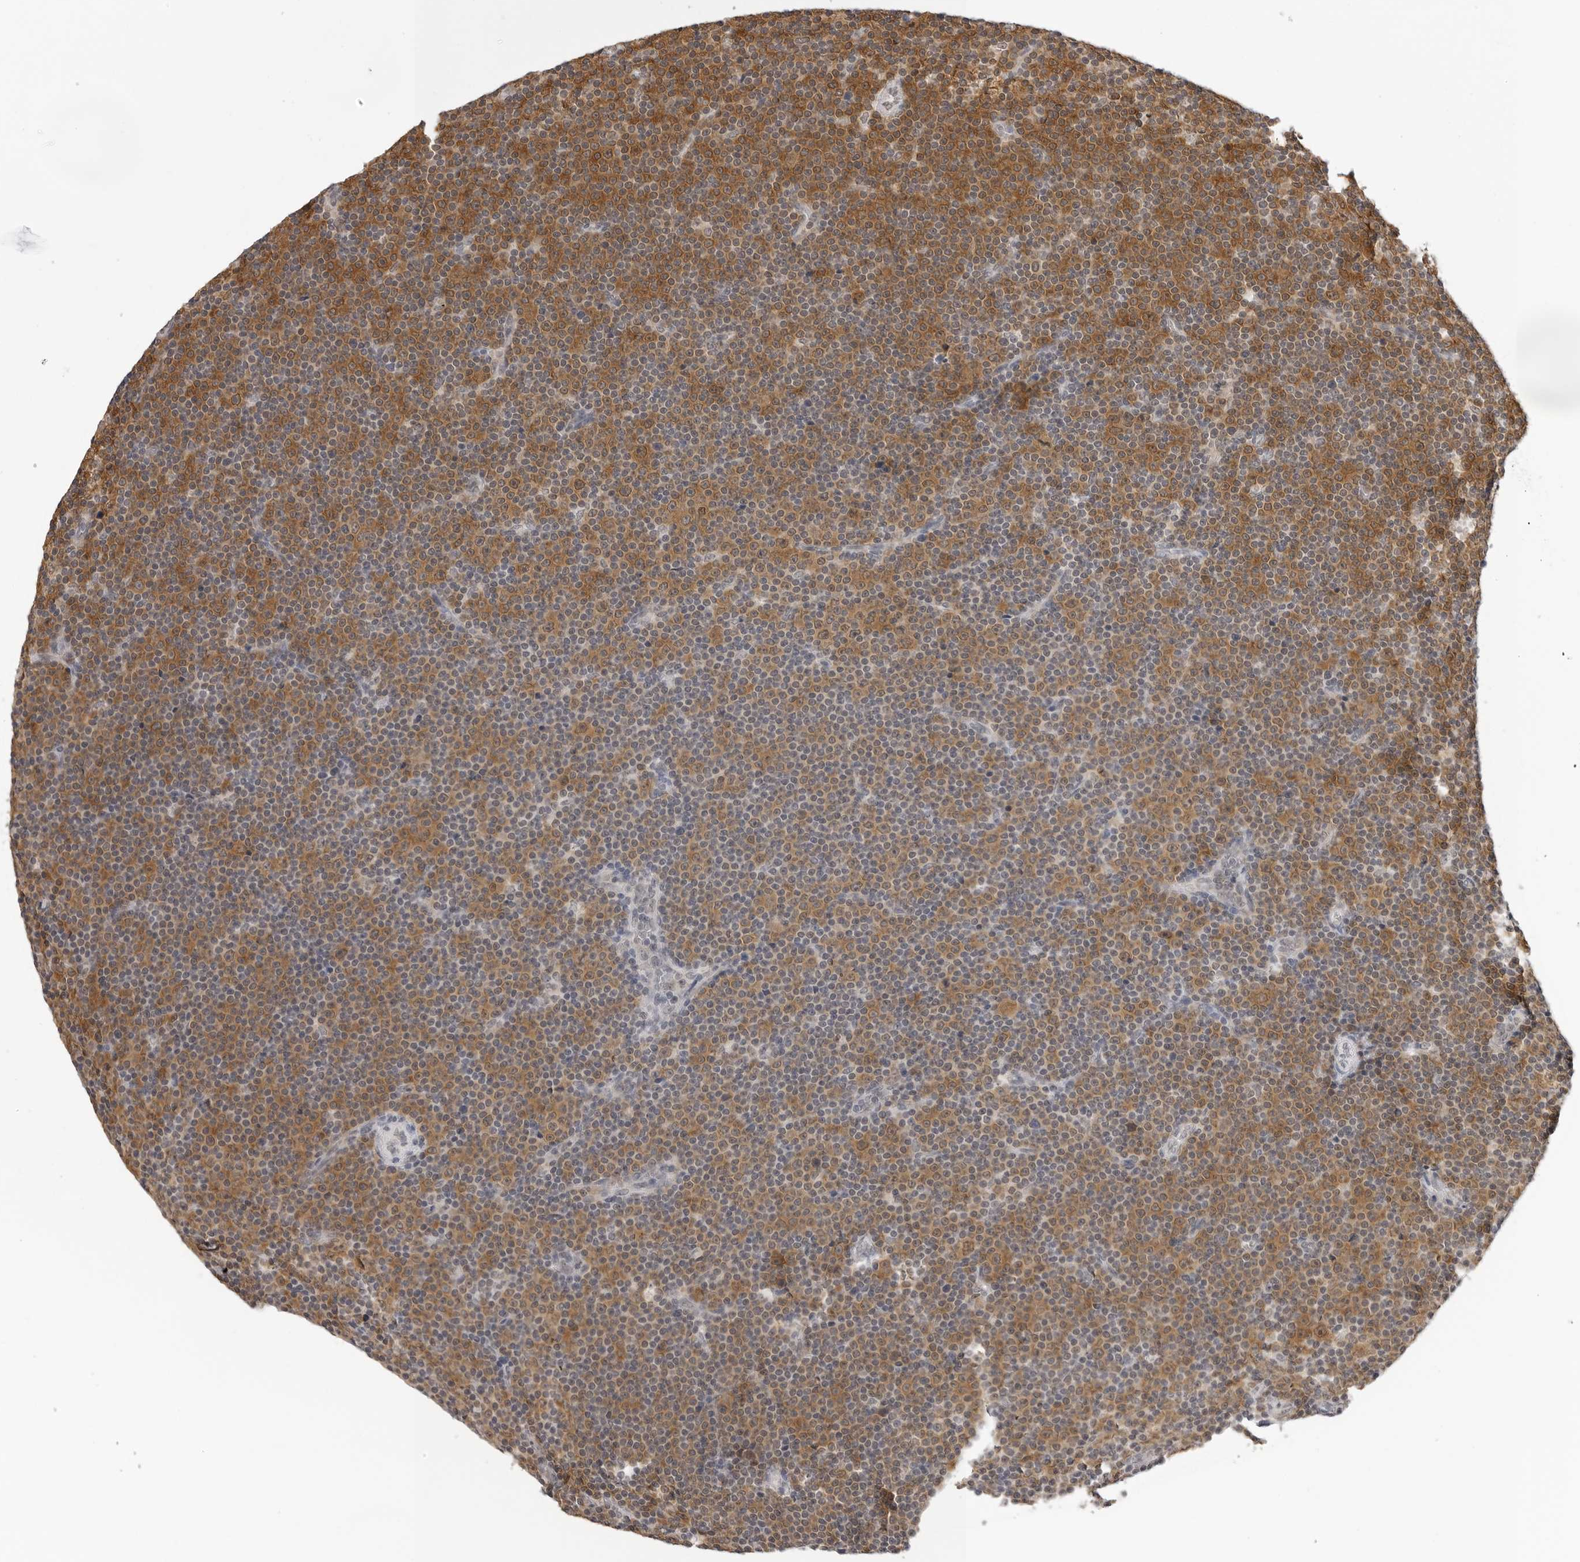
{"staining": {"intensity": "moderate", "quantity": ">75%", "location": "cytoplasmic/membranous"}, "tissue": "lymphoma", "cell_type": "Tumor cells", "image_type": "cancer", "snomed": [{"axis": "morphology", "description": "Malignant lymphoma, non-Hodgkin's type, Low grade"}, {"axis": "topography", "description": "Lymph node"}], "caption": "Protein expression analysis of low-grade malignant lymphoma, non-Hodgkin's type shows moderate cytoplasmic/membranous positivity in about >75% of tumor cells.", "gene": "WDR77", "patient": {"sex": "female", "age": 67}}